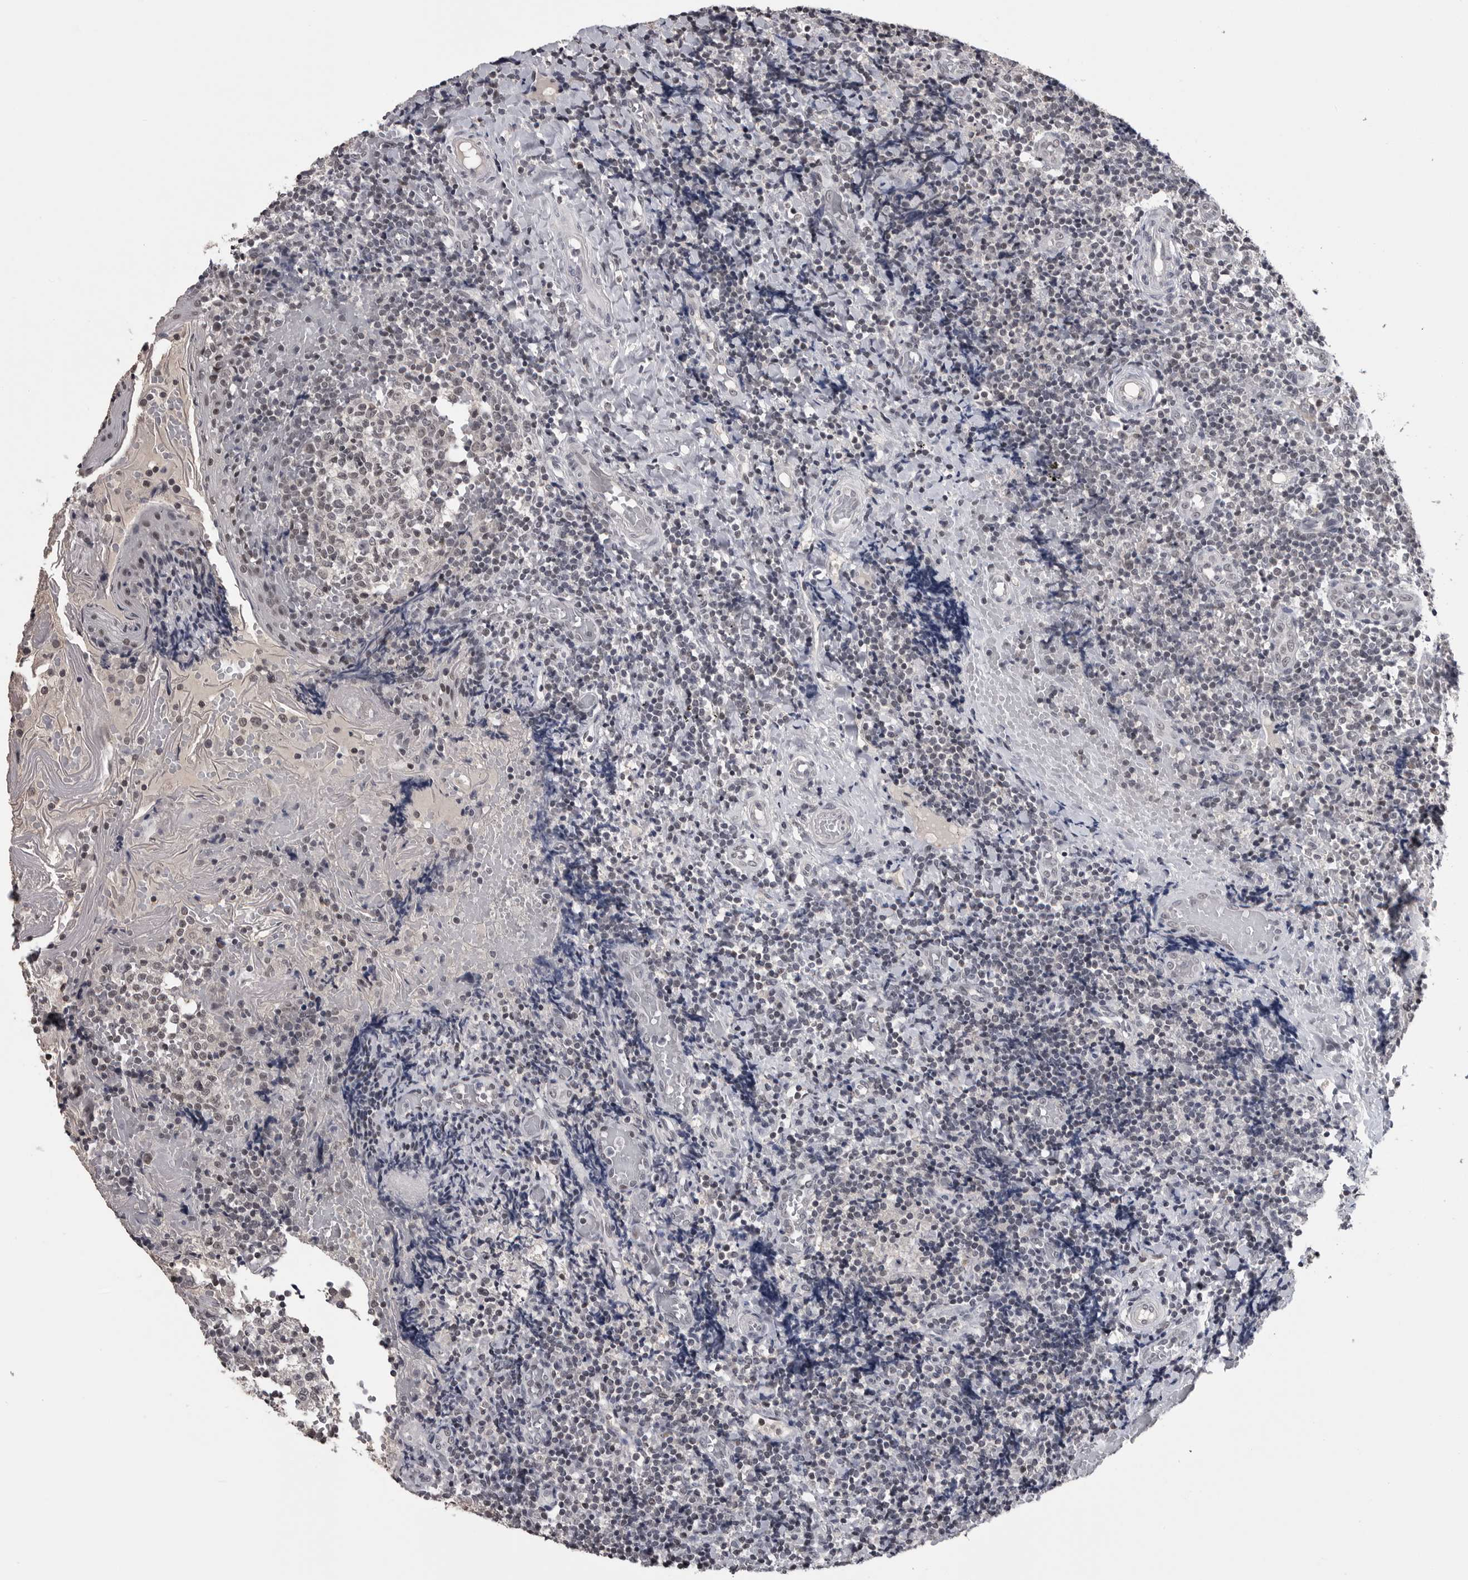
{"staining": {"intensity": "negative", "quantity": "none", "location": "none"}, "tissue": "tonsil", "cell_type": "Germinal center cells", "image_type": "normal", "snomed": [{"axis": "morphology", "description": "Normal tissue, NOS"}, {"axis": "topography", "description": "Tonsil"}], "caption": "Immunohistochemistry of unremarkable tonsil reveals no staining in germinal center cells.", "gene": "DLG2", "patient": {"sex": "female", "age": 19}}